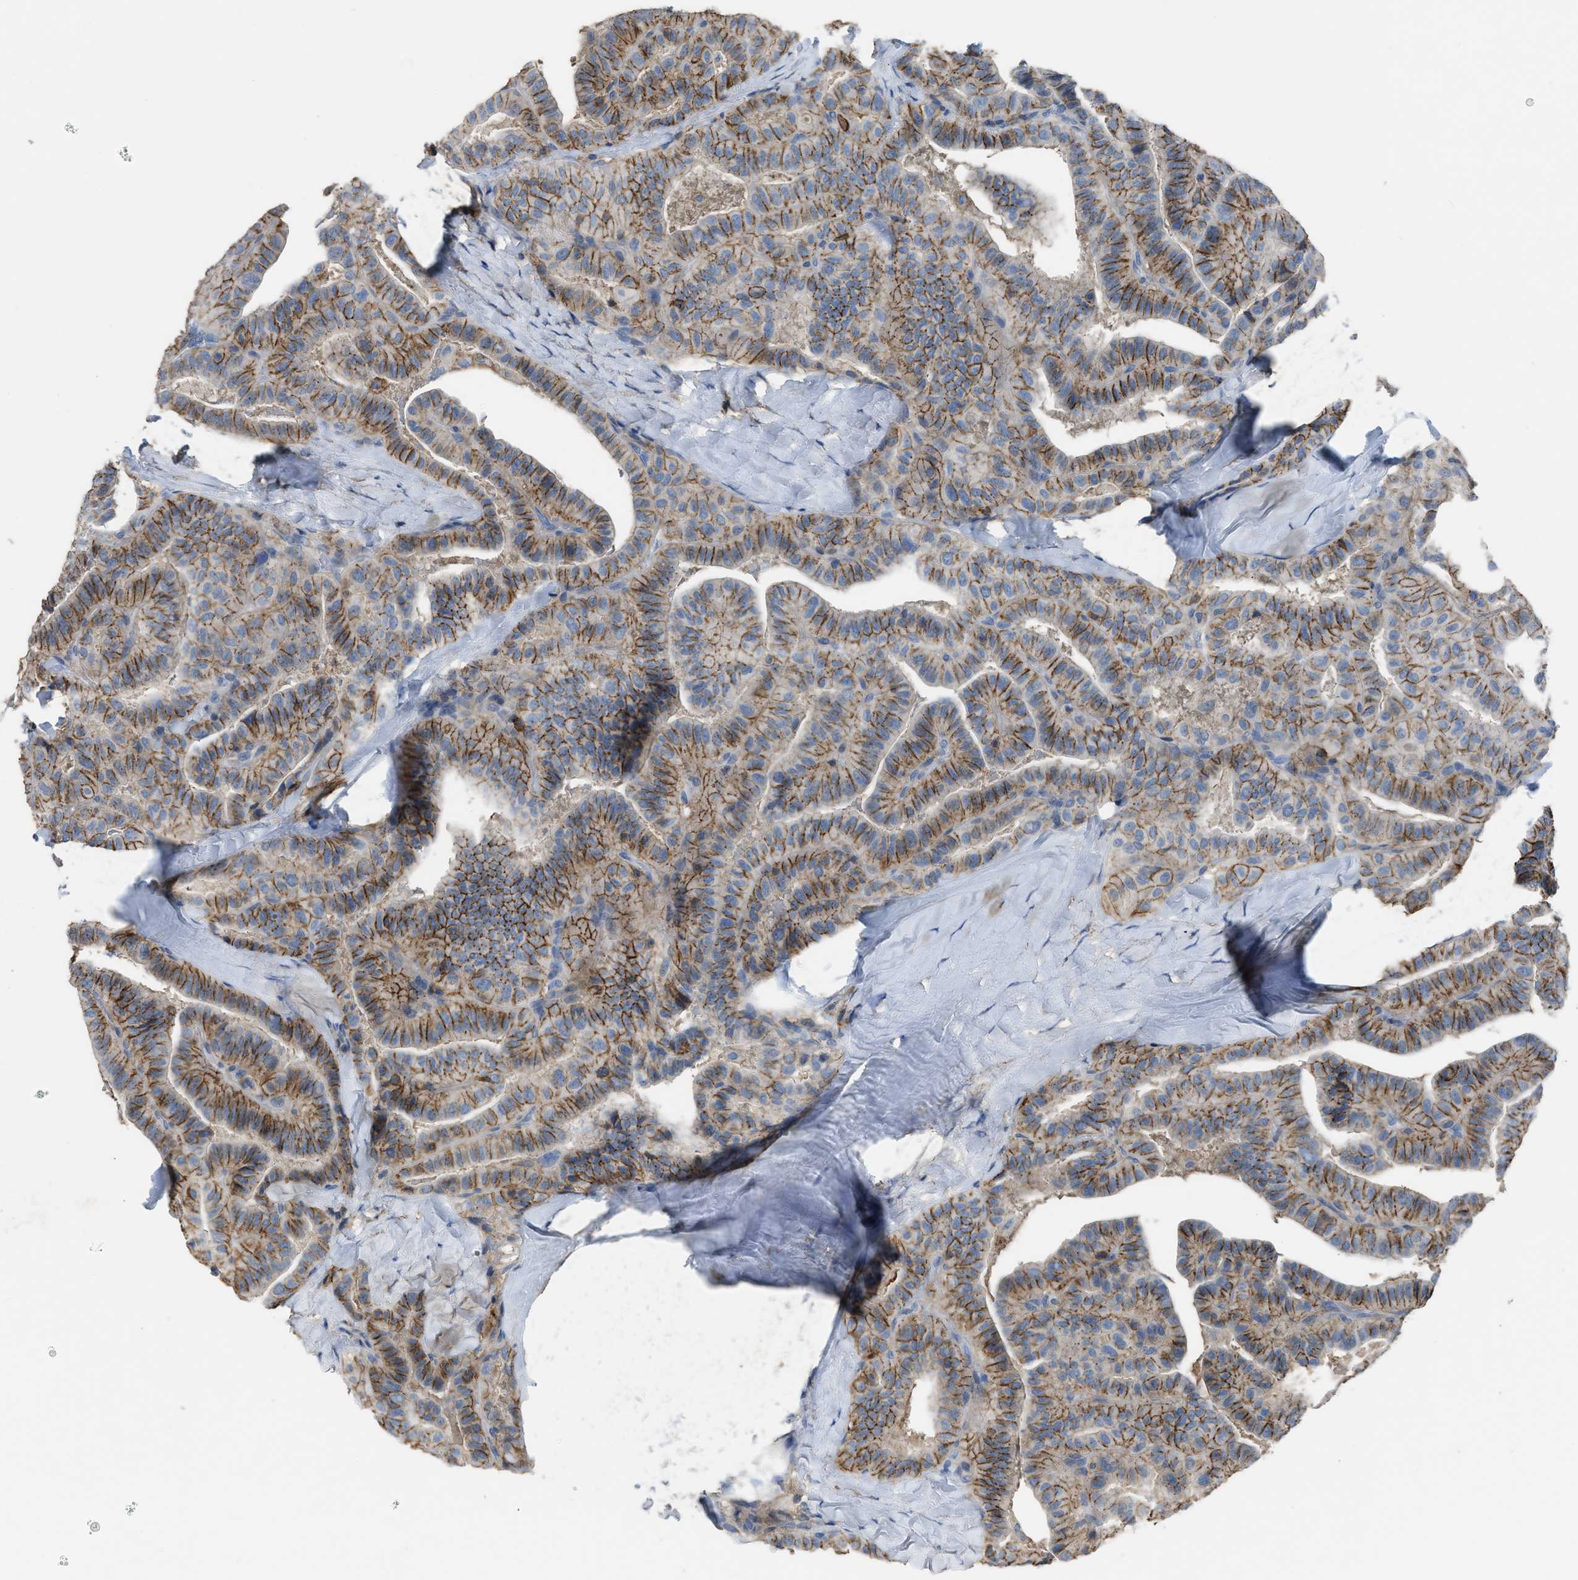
{"staining": {"intensity": "strong", "quantity": ">75%", "location": "cytoplasmic/membranous"}, "tissue": "thyroid cancer", "cell_type": "Tumor cells", "image_type": "cancer", "snomed": [{"axis": "morphology", "description": "Papillary adenocarcinoma, NOS"}, {"axis": "topography", "description": "Thyroid gland"}], "caption": "This micrograph exhibits thyroid cancer (papillary adenocarcinoma) stained with immunohistochemistry (IHC) to label a protein in brown. The cytoplasmic/membranous of tumor cells show strong positivity for the protein. Nuclei are counter-stained blue.", "gene": "OR51E1", "patient": {"sex": "male", "age": 77}}